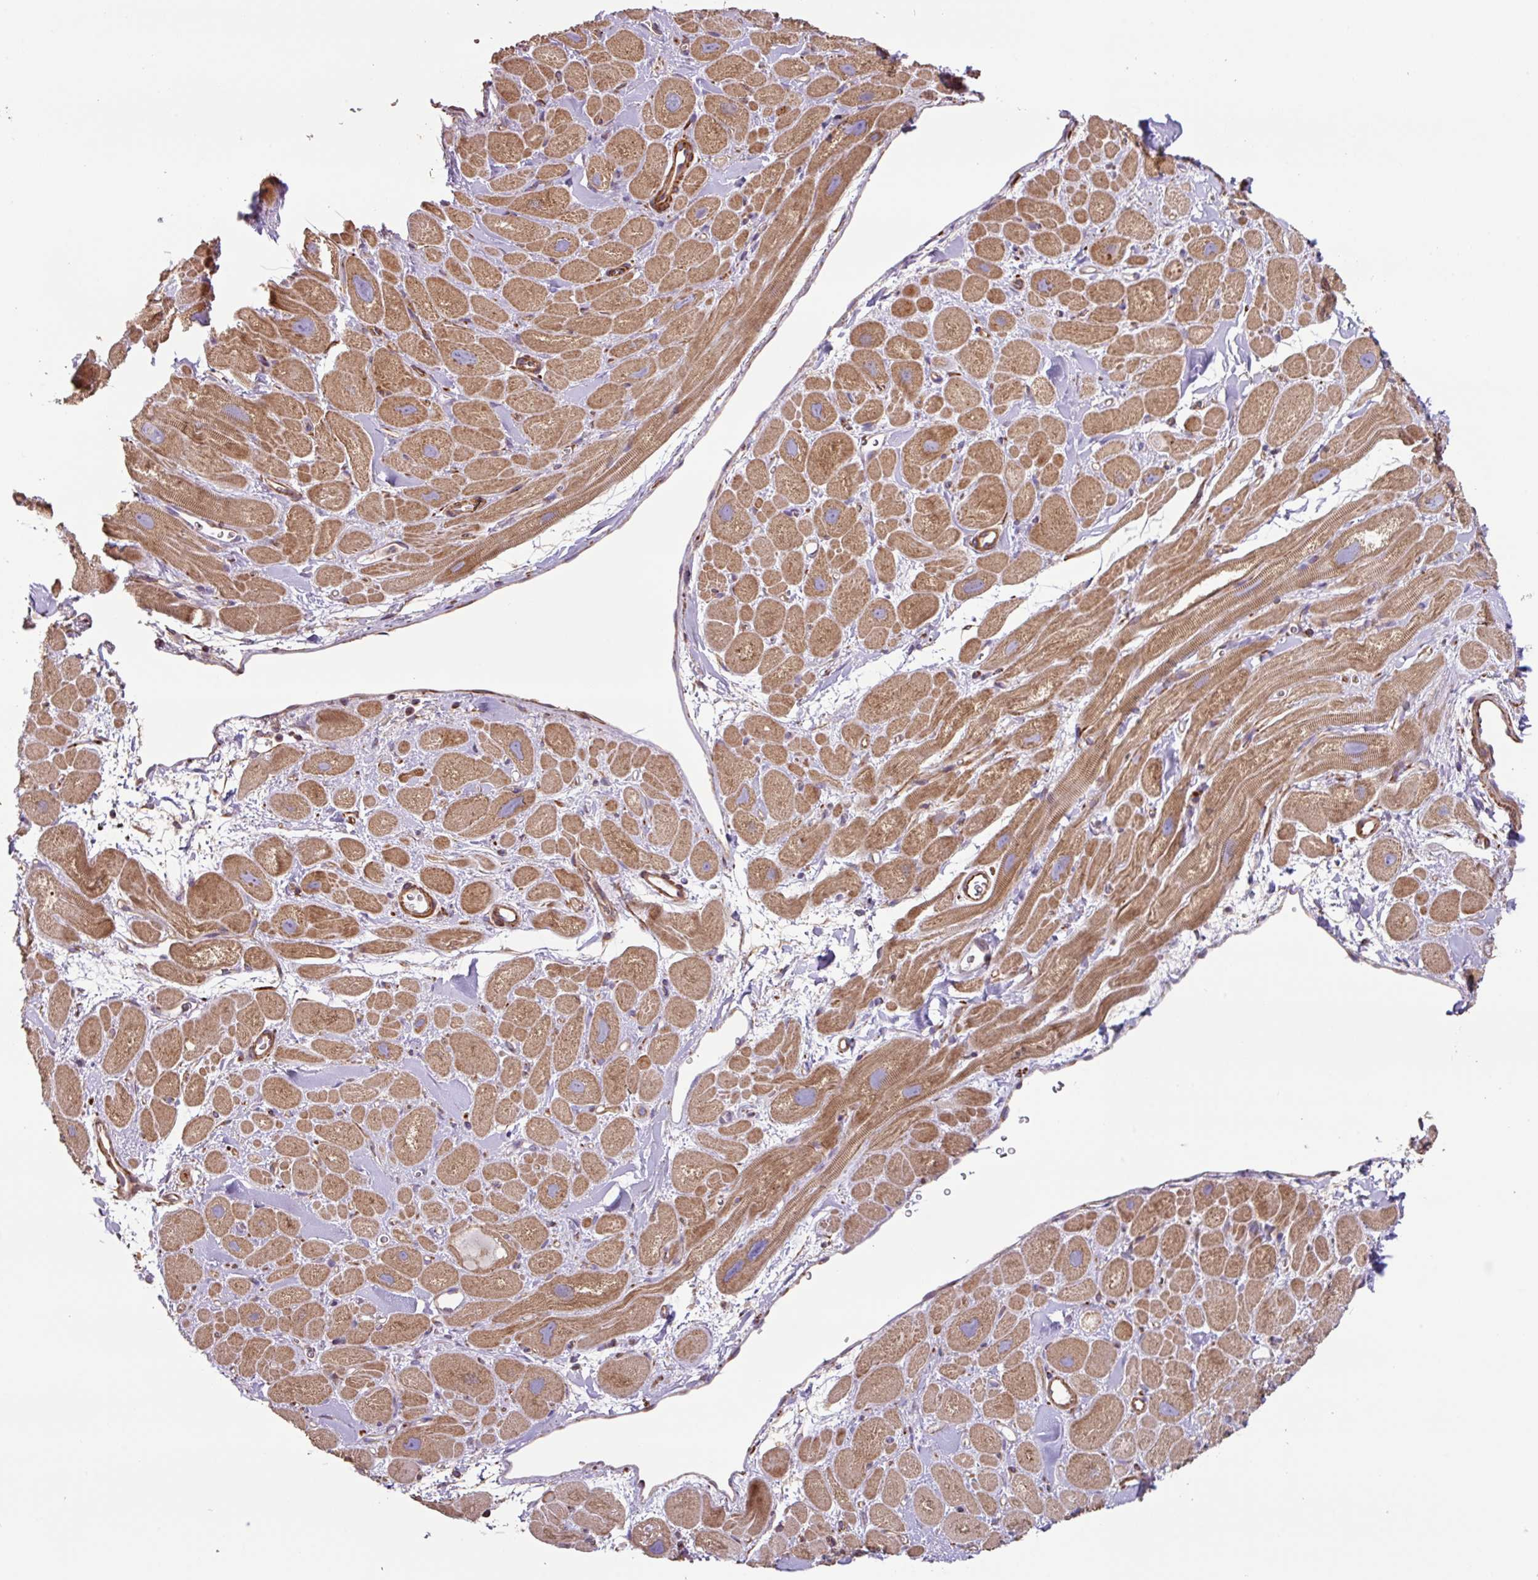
{"staining": {"intensity": "moderate", "quantity": ">75%", "location": "cytoplasmic/membranous"}, "tissue": "heart muscle", "cell_type": "Cardiomyocytes", "image_type": "normal", "snomed": [{"axis": "morphology", "description": "Normal tissue, NOS"}, {"axis": "topography", "description": "Heart"}], "caption": "Heart muscle stained with DAB (3,3'-diaminobenzidine) immunohistochemistry (IHC) shows medium levels of moderate cytoplasmic/membranous expression in approximately >75% of cardiomyocytes. Immunohistochemistry stains the protein of interest in brown and the nuclei are stained blue.", "gene": "MRRF", "patient": {"sex": "male", "age": 49}}